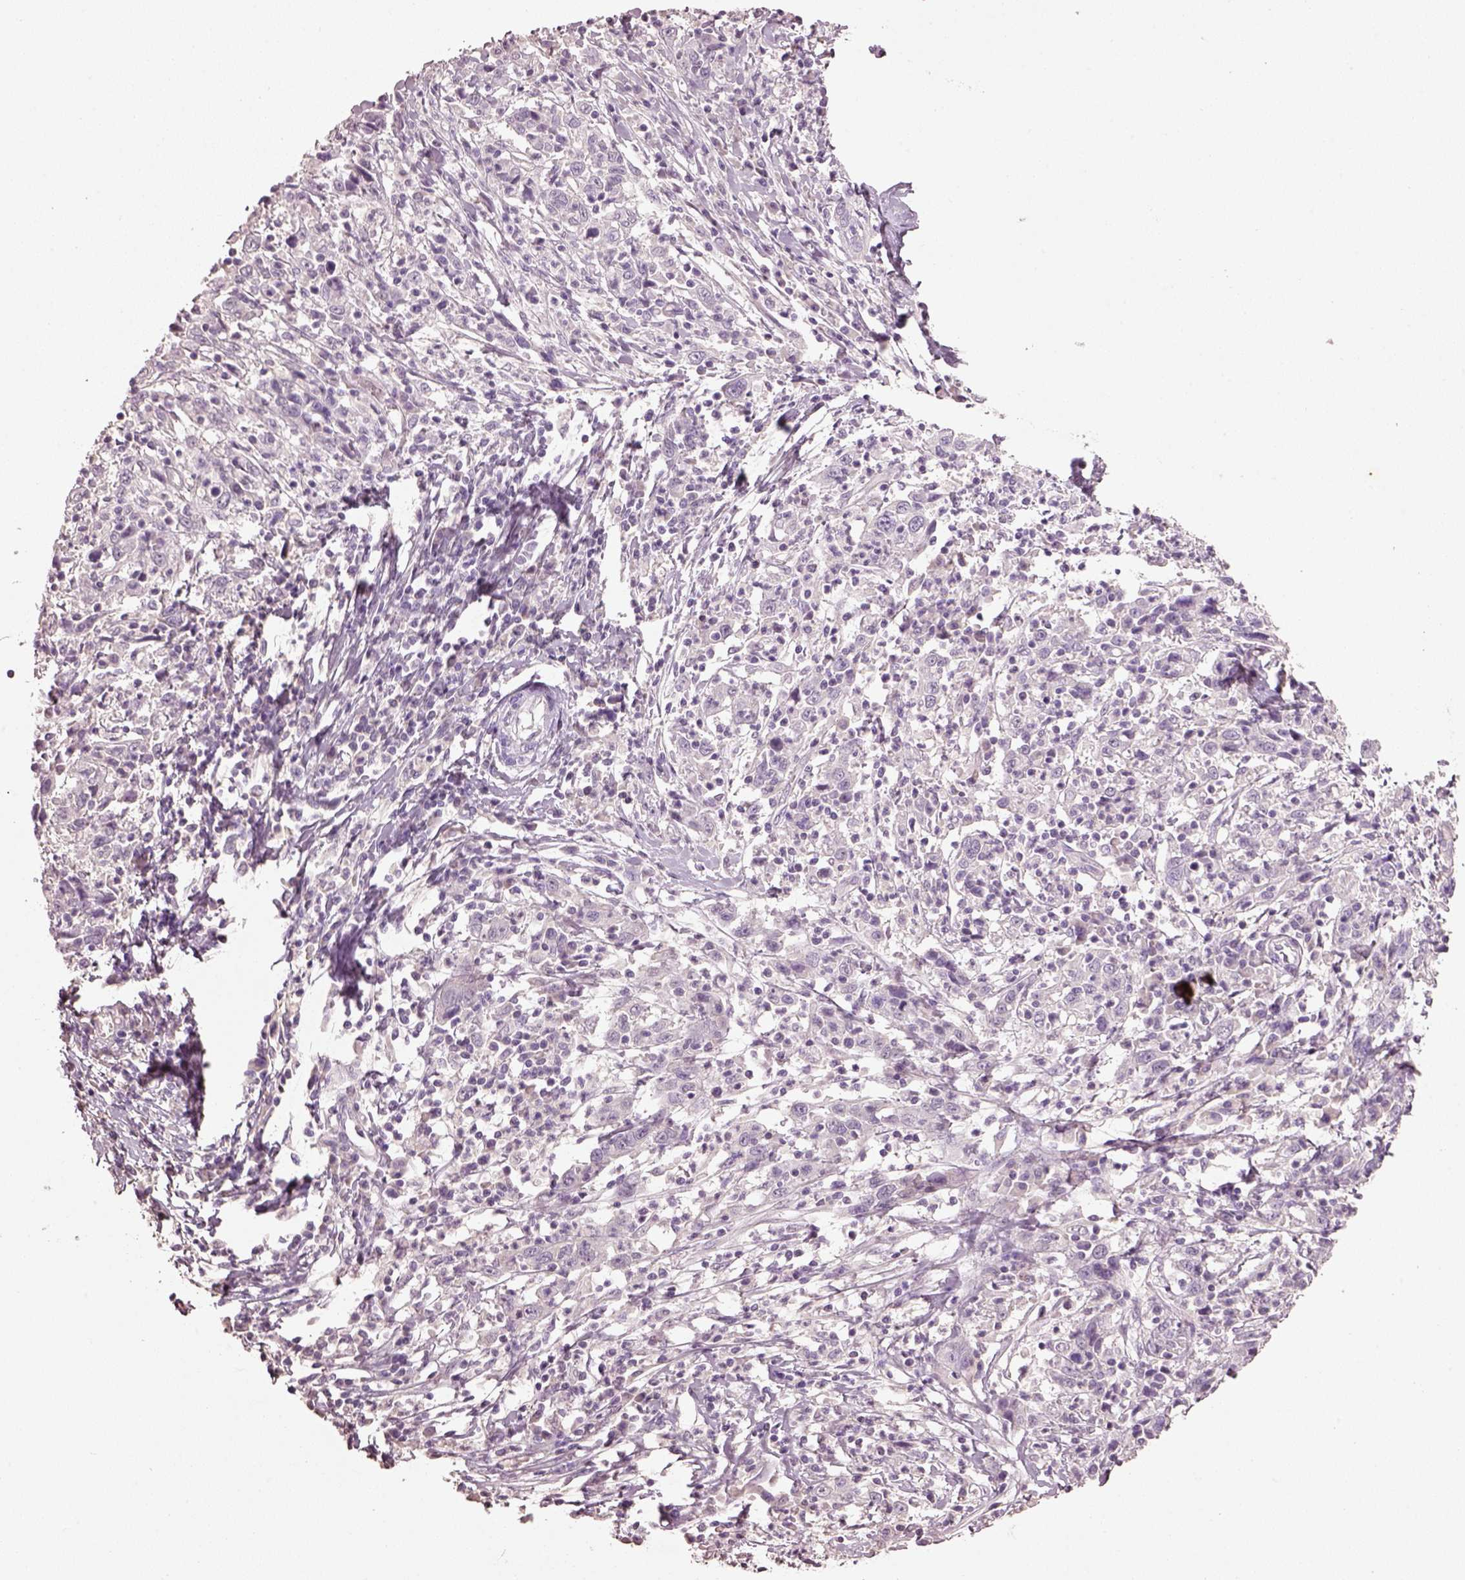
{"staining": {"intensity": "negative", "quantity": "none", "location": "none"}, "tissue": "cervical cancer", "cell_type": "Tumor cells", "image_type": "cancer", "snomed": [{"axis": "morphology", "description": "Squamous cell carcinoma, NOS"}, {"axis": "topography", "description": "Cervix"}], "caption": "Immunohistochemistry (IHC) of cervical cancer (squamous cell carcinoma) reveals no positivity in tumor cells.", "gene": "KCNIP3", "patient": {"sex": "female", "age": 46}}